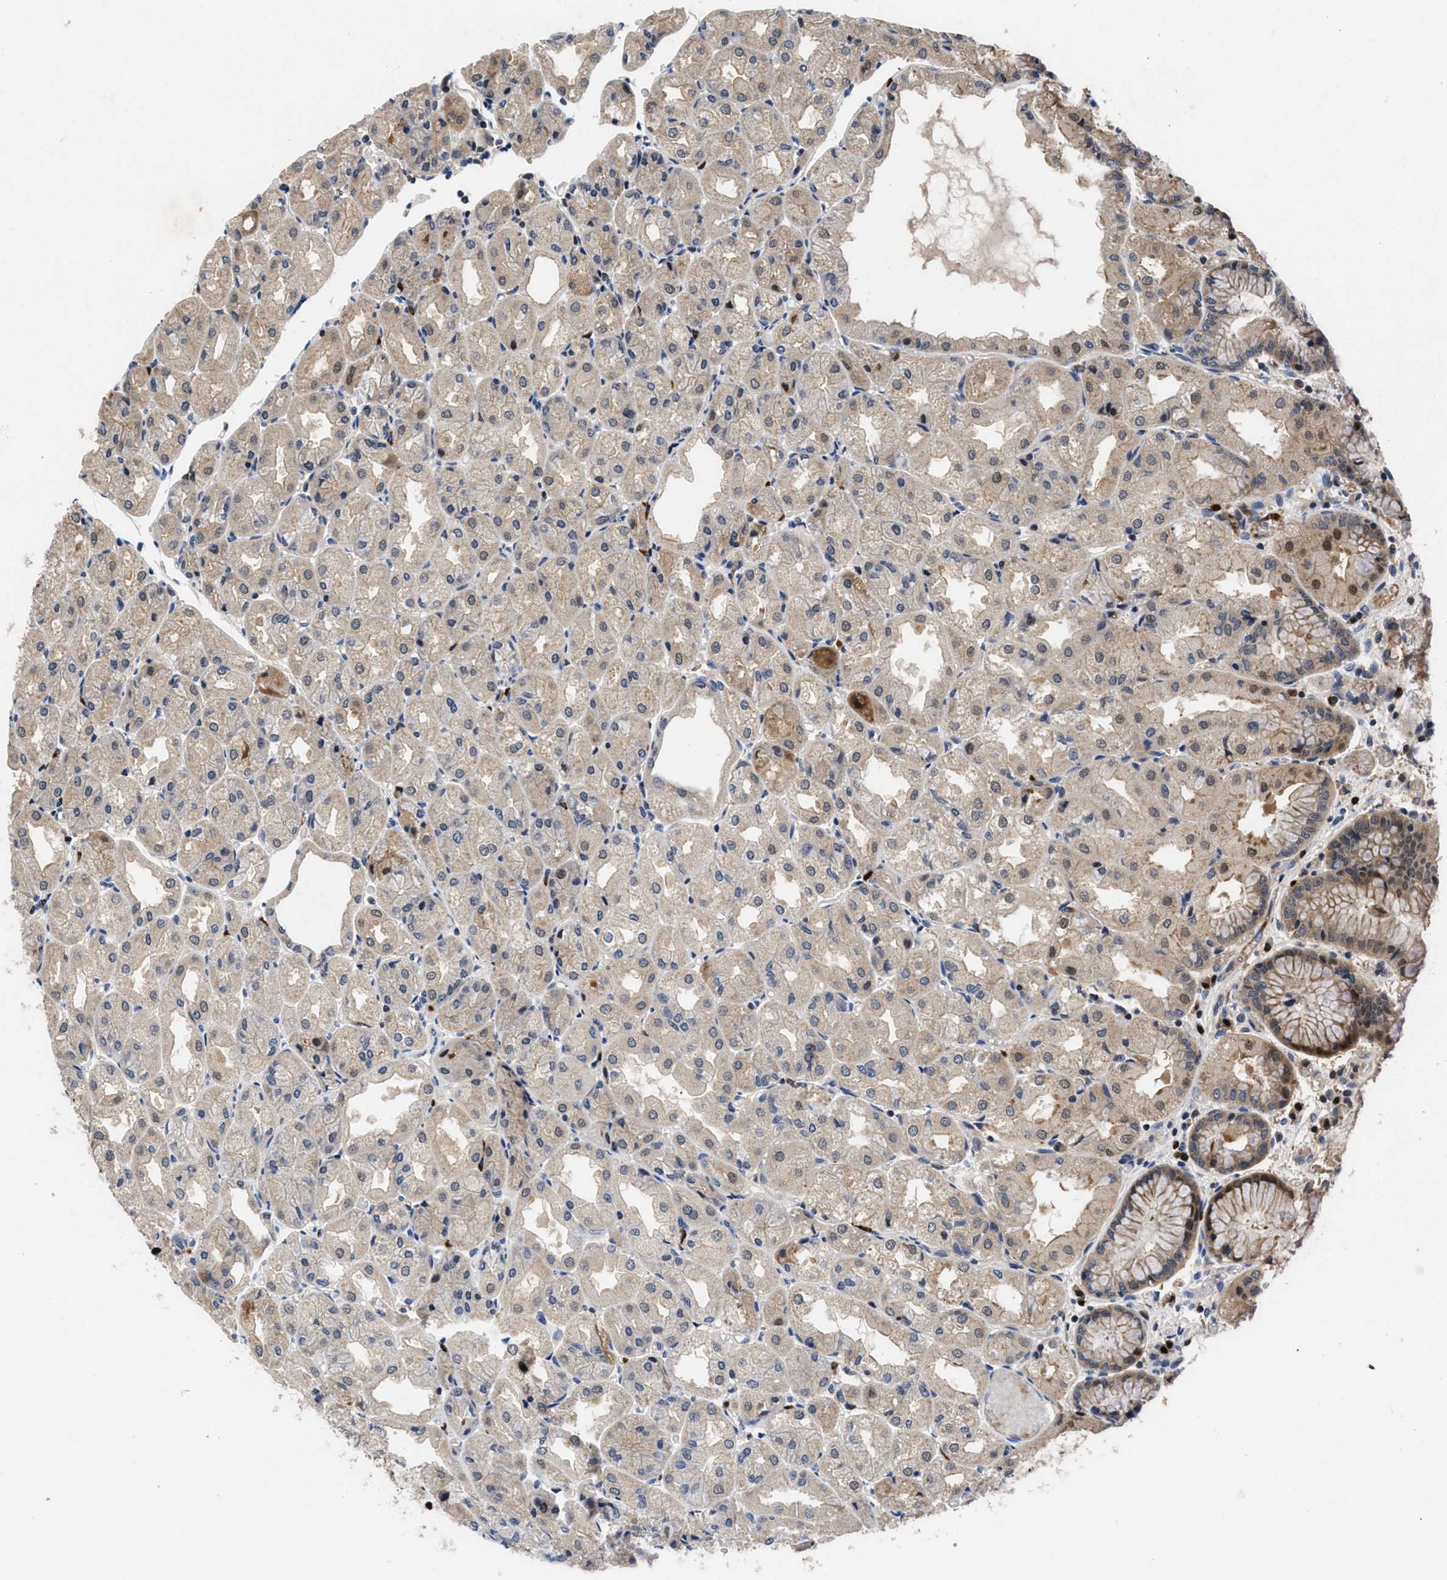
{"staining": {"intensity": "strong", "quantity": "25%-75%", "location": "cytoplasmic/membranous,nuclear"}, "tissue": "stomach", "cell_type": "Glandular cells", "image_type": "normal", "snomed": [{"axis": "morphology", "description": "Normal tissue, NOS"}, {"axis": "topography", "description": "Stomach, upper"}], "caption": "Human stomach stained with a brown dye demonstrates strong cytoplasmic/membranous,nuclear positive staining in approximately 25%-75% of glandular cells.", "gene": "FAM200A", "patient": {"sex": "male", "age": 72}}